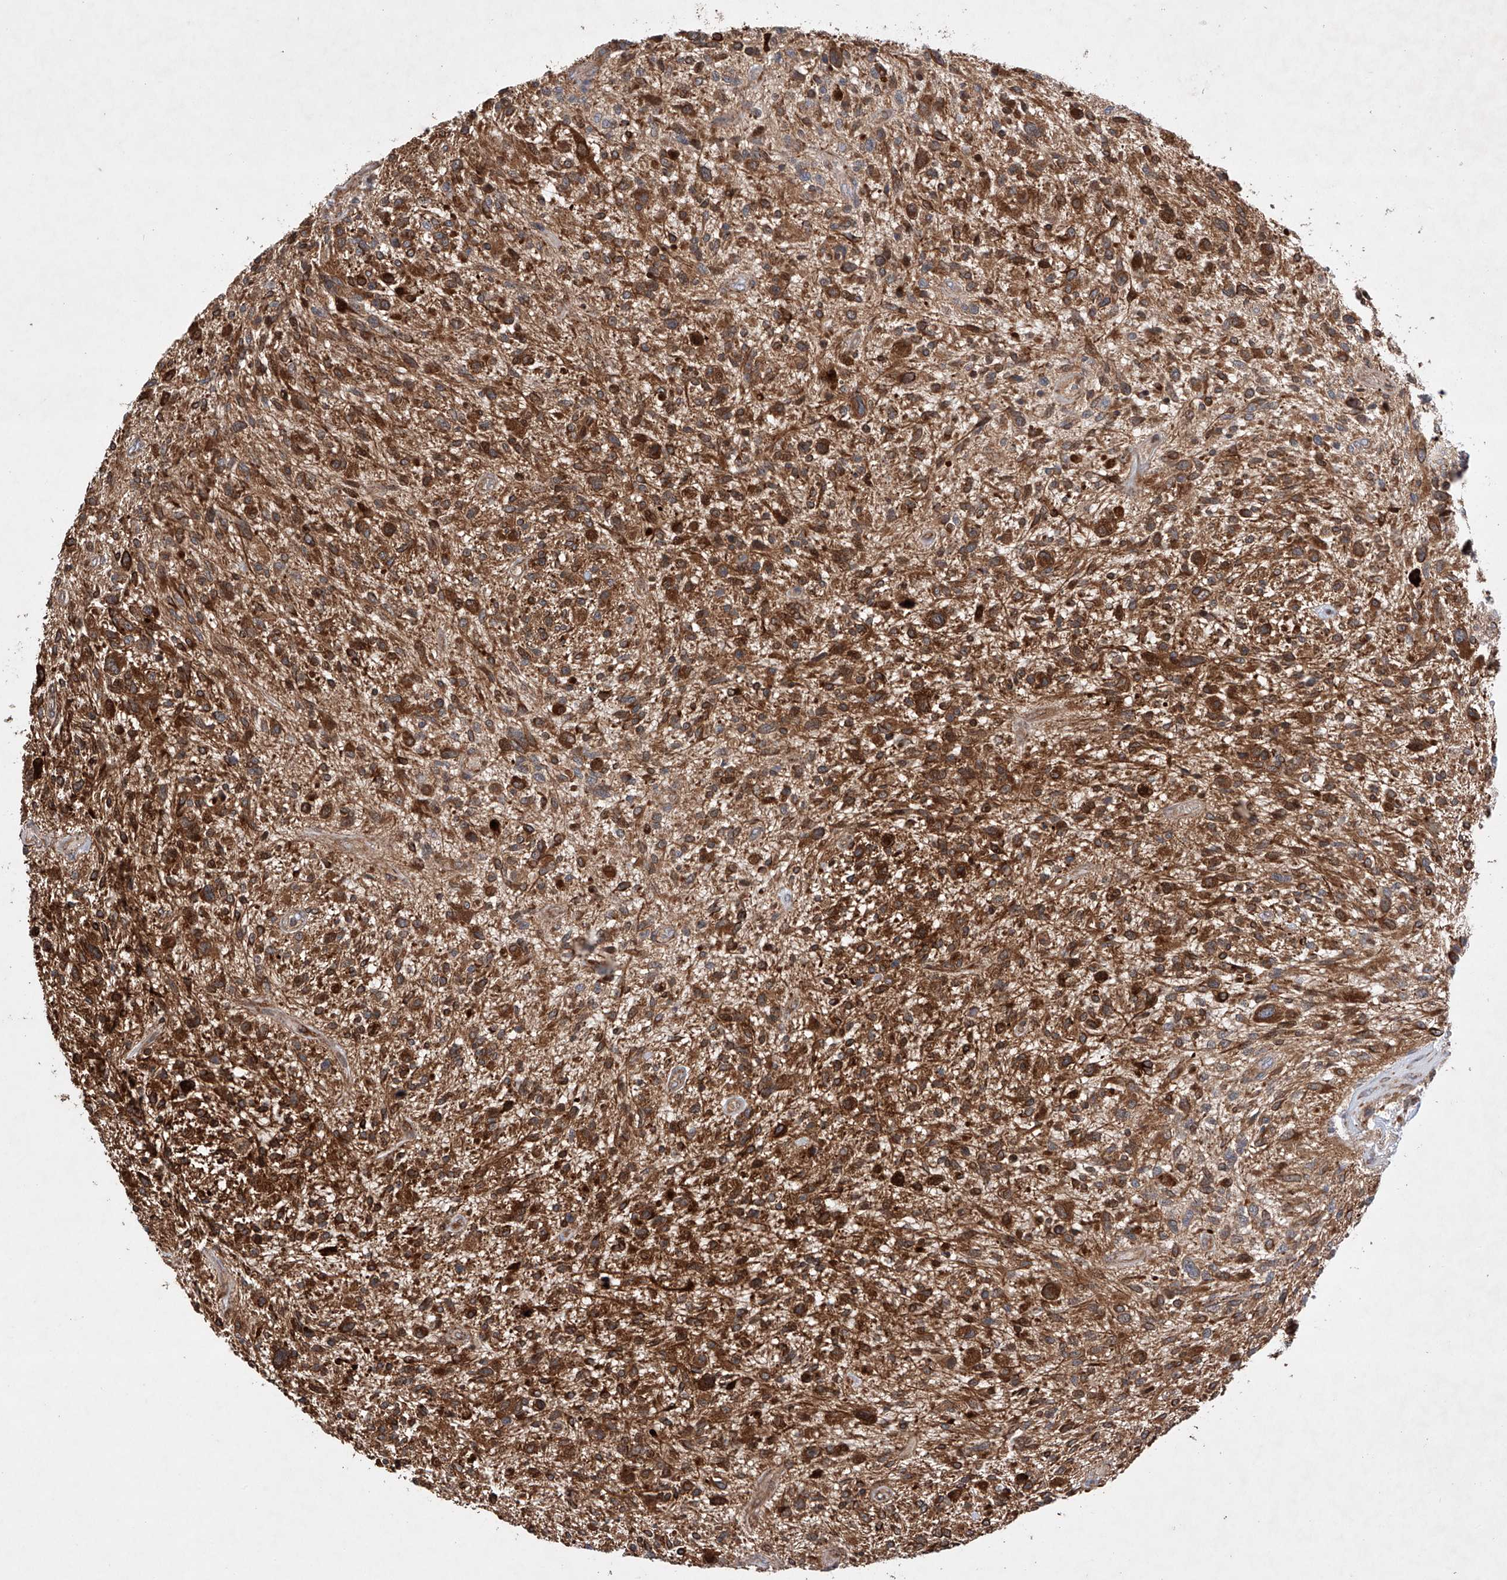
{"staining": {"intensity": "moderate", "quantity": ">75%", "location": "cytoplasmic/membranous"}, "tissue": "glioma", "cell_type": "Tumor cells", "image_type": "cancer", "snomed": [{"axis": "morphology", "description": "Glioma, malignant, High grade"}, {"axis": "topography", "description": "Brain"}], "caption": "Protein staining by IHC exhibits moderate cytoplasmic/membranous expression in about >75% of tumor cells in glioma. Immunohistochemistry stains the protein of interest in brown and the nuclei are stained blue.", "gene": "TIMM23", "patient": {"sex": "male", "age": 47}}